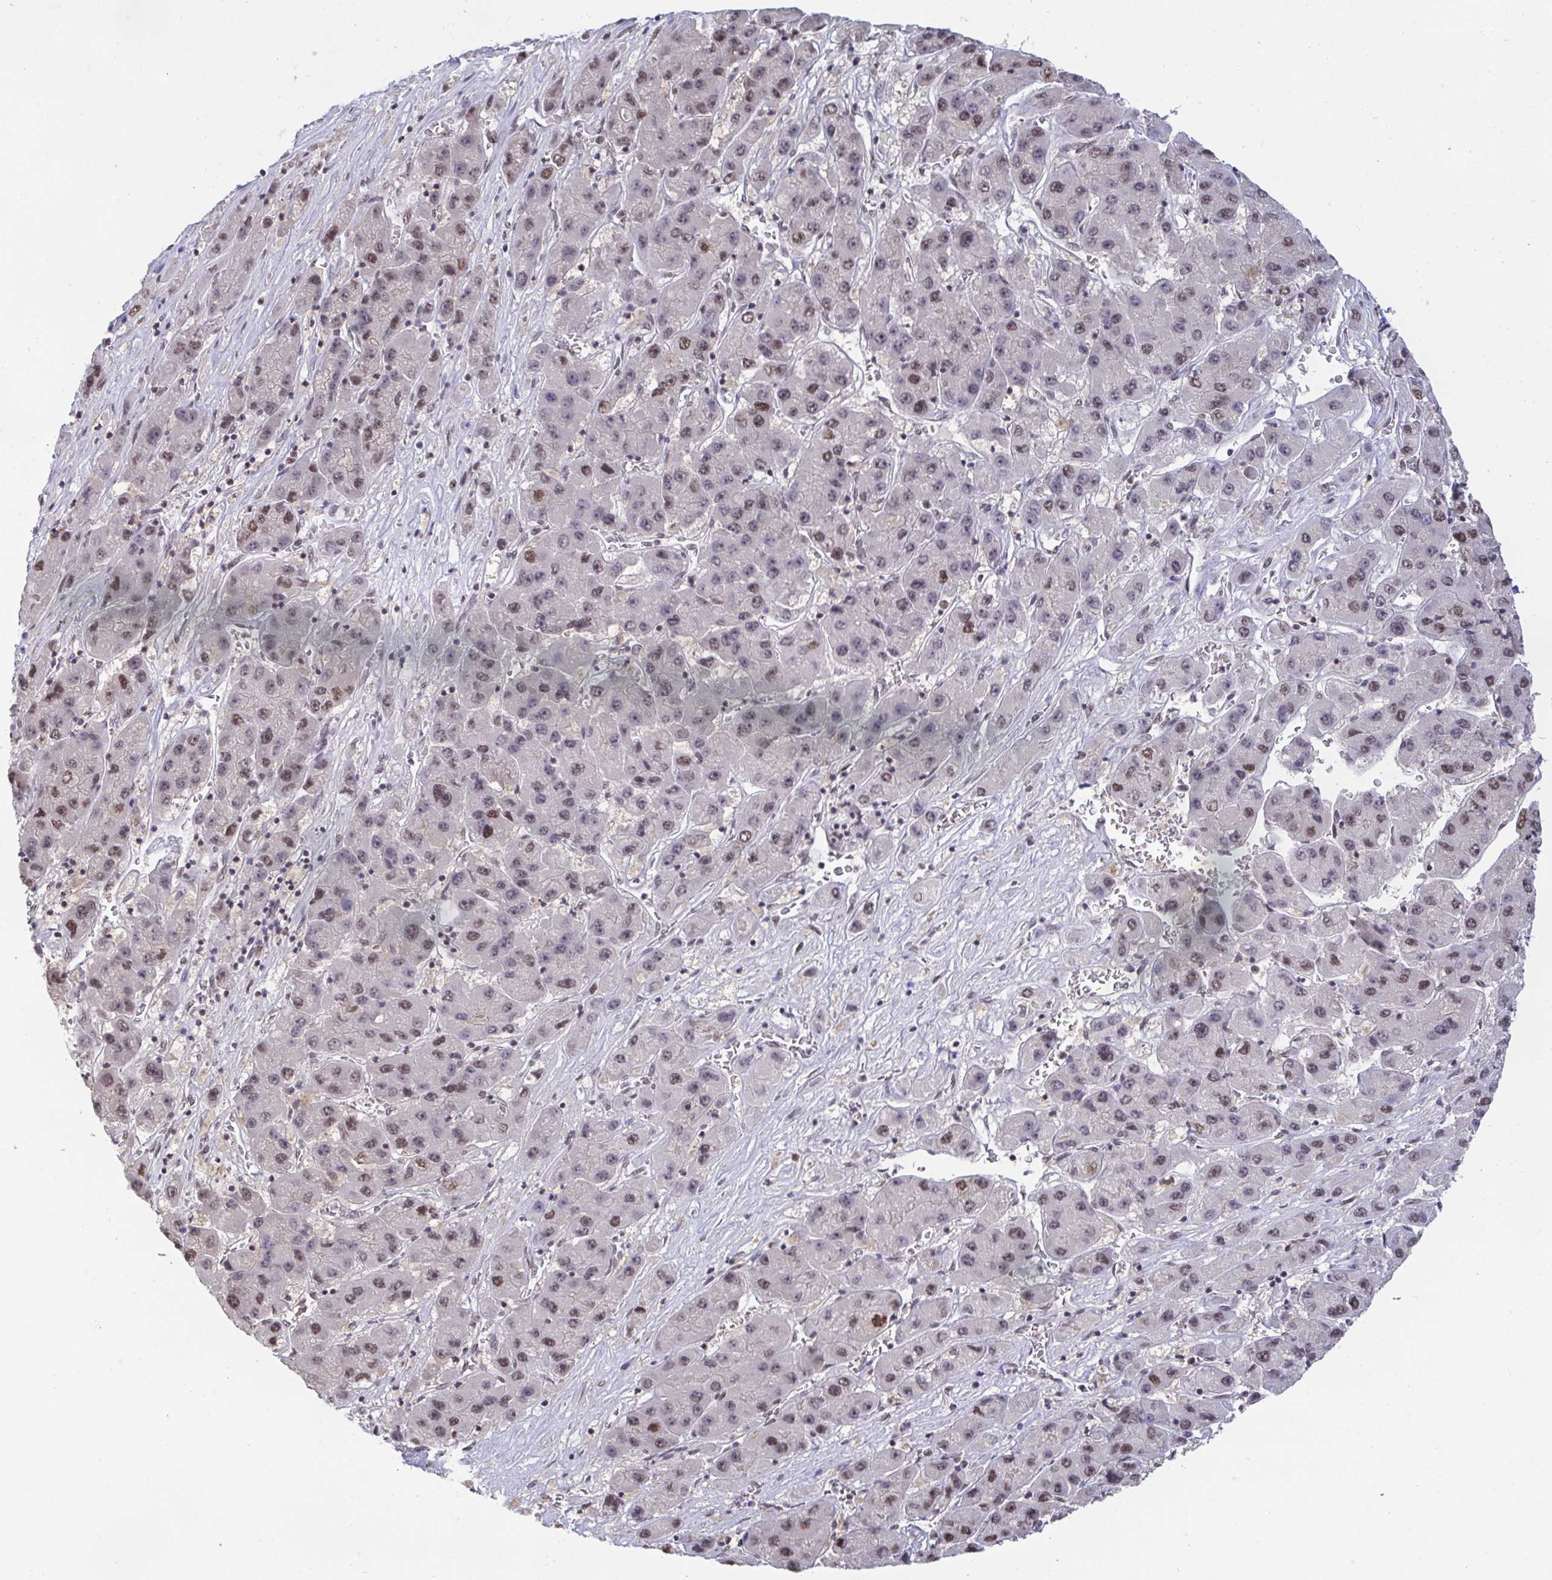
{"staining": {"intensity": "moderate", "quantity": "25%-75%", "location": "nuclear"}, "tissue": "liver cancer", "cell_type": "Tumor cells", "image_type": "cancer", "snomed": [{"axis": "morphology", "description": "Carcinoma, Hepatocellular, NOS"}, {"axis": "topography", "description": "Liver"}], "caption": "Moderate nuclear expression for a protein is seen in approximately 25%-75% of tumor cells of hepatocellular carcinoma (liver) using immunohistochemistry (IHC).", "gene": "PUF60", "patient": {"sex": "female", "age": 61}}